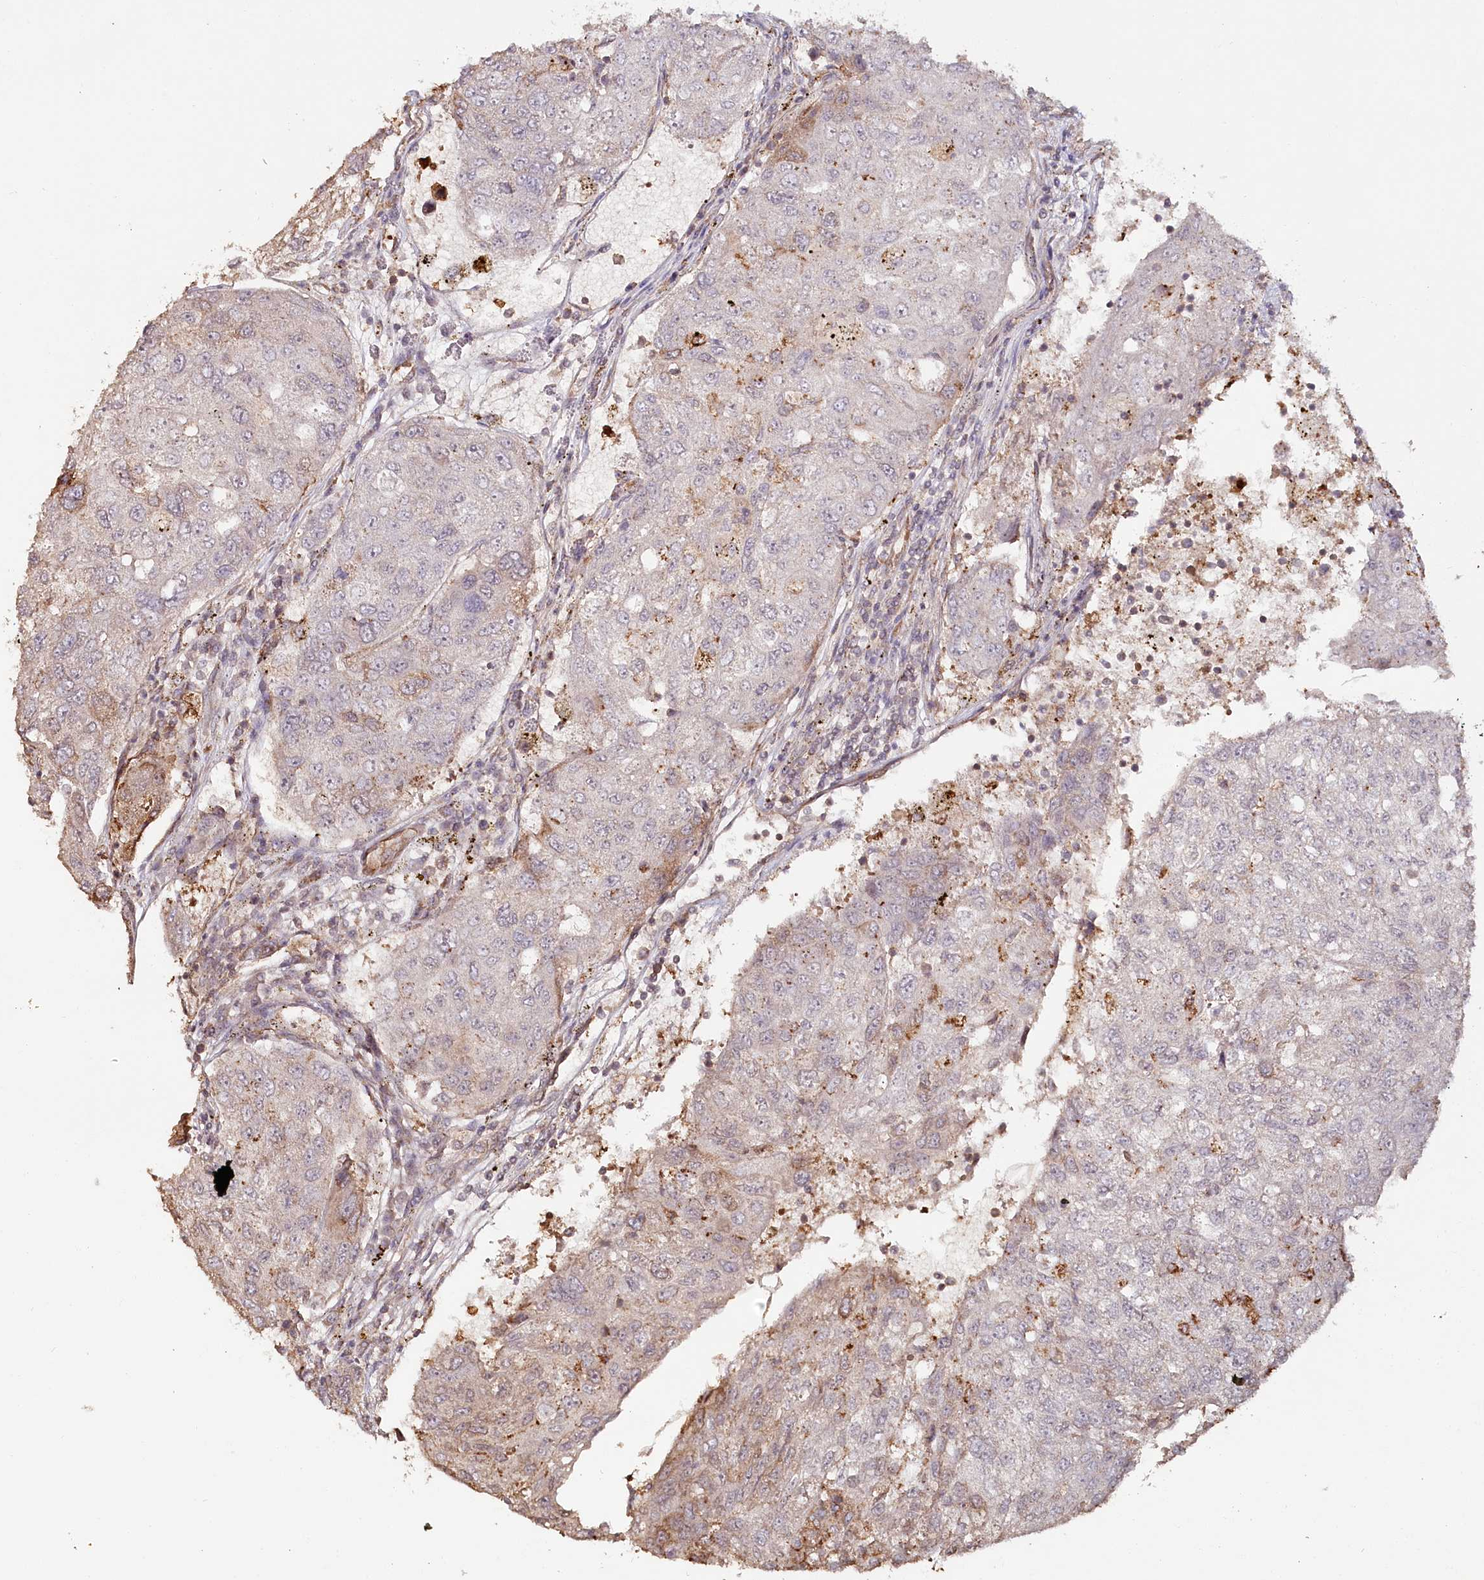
{"staining": {"intensity": "moderate", "quantity": "<25%", "location": "cytoplasmic/membranous"}, "tissue": "urothelial cancer", "cell_type": "Tumor cells", "image_type": "cancer", "snomed": [{"axis": "morphology", "description": "Urothelial carcinoma, High grade"}, {"axis": "topography", "description": "Lymph node"}, {"axis": "topography", "description": "Urinary bladder"}], "caption": "Approximately <25% of tumor cells in human urothelial cancer demonstrate moderate cytoplasmic/membranous protein expression as visualized by brown immunohistochemical staining.", "gene": "OTUD4", "patient": {"sex": "male", "age": 51}}